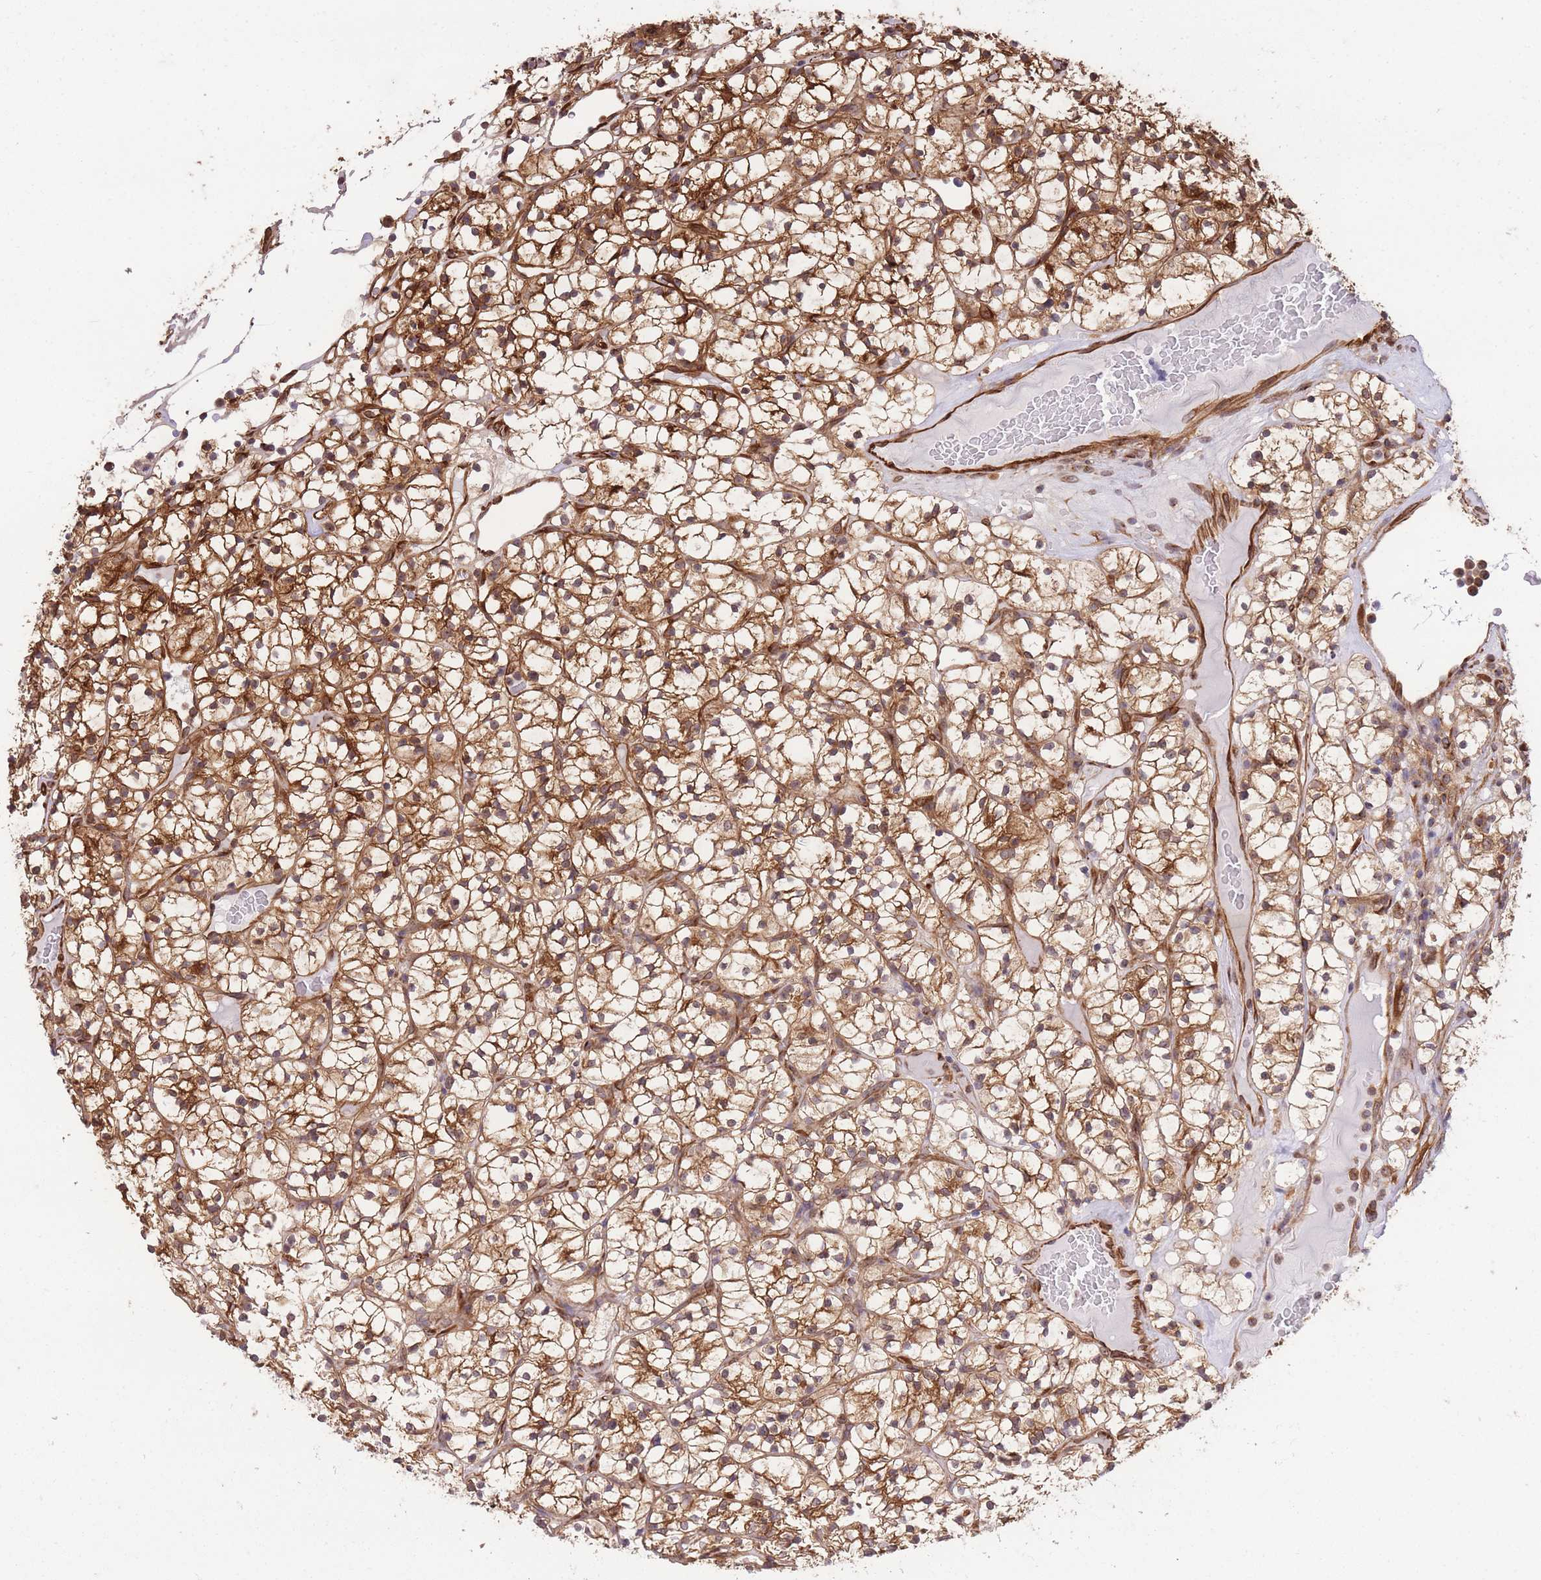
{"staining": {"intensity": "moderate", "quantity": ">75%", "location": "cytoplasmic/membranous"}, "tissue": "renal cancer", "cell_type": "Tumor cells", "image_type": "cancer", "snomed": [{"axis": "morphology", "description": "Adenocarcinoma, NOS"}, {"axis": "topography", "description": "Kidney"}], "caption": "High-power microscopy captured an immunohistochemistry histopathology image of renal cancer (adenocarcinoma), revealing moderate cytoplasmic/membranous staining in approximately >75% of tumor cells.", "gene": "EXOSC8", "patient": {"sex": "female", "age": 64}}